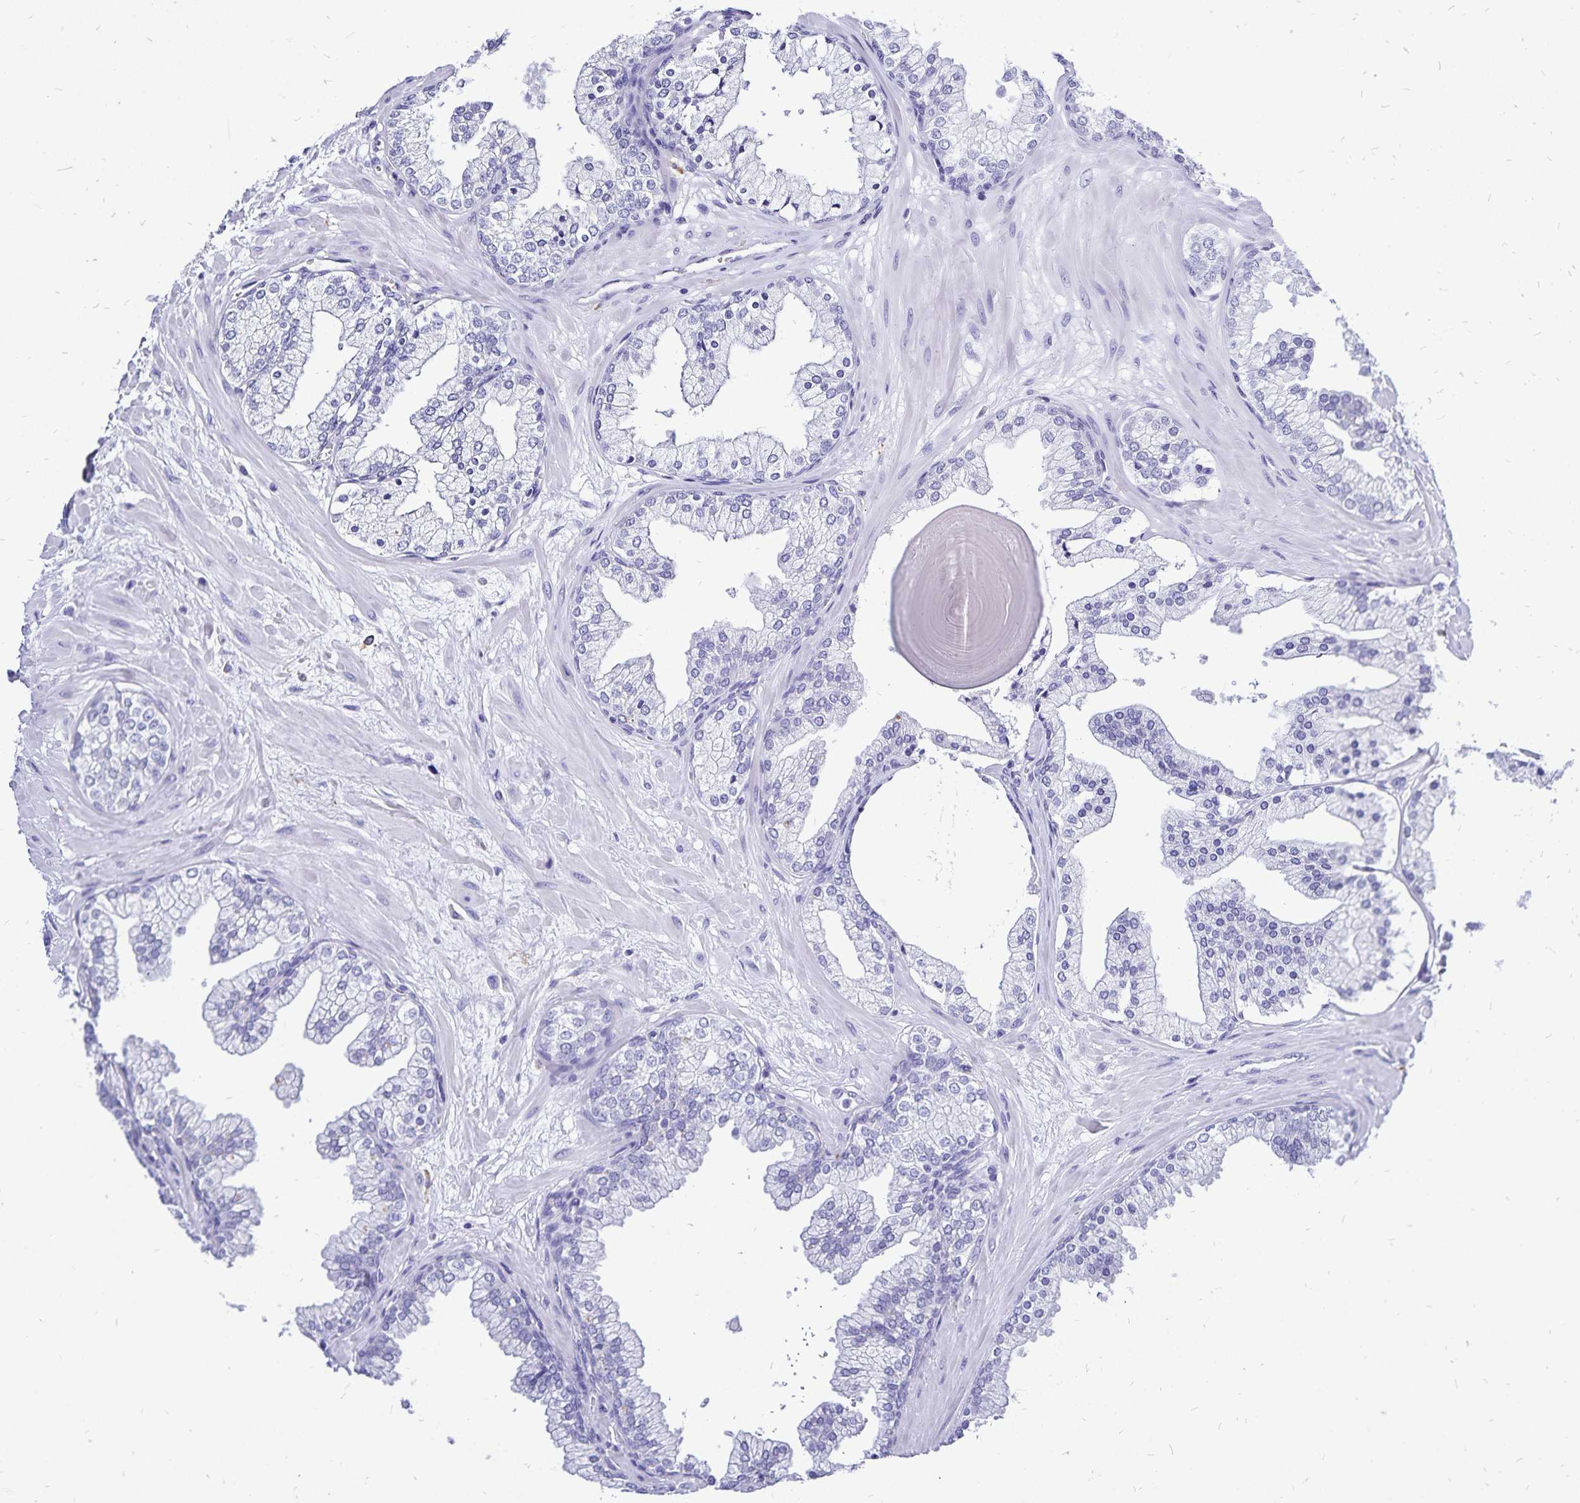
{"staining": {"intensity": "negative", "quantity": "none", "location": "none"}, "tissue": "prostate", "cell_type": "Glandular cells", "image_type": "normal", "snomed": [{"axis": "morphology", "description": "Normal tissue, NOS"}, {"axis": "topography", "description": "Prostate"}, {"axis": "topography", "description": "Peripheral nerve tissue"}], "caption": "An immunohistochemistry histopathology image of benign prostate is shown. There is no staining in glandular cells of prostate. (DAB immunohistochemistry, high magnification).", "gene": "PLAC1", "patient": {"sex": "male", "age": 61}}